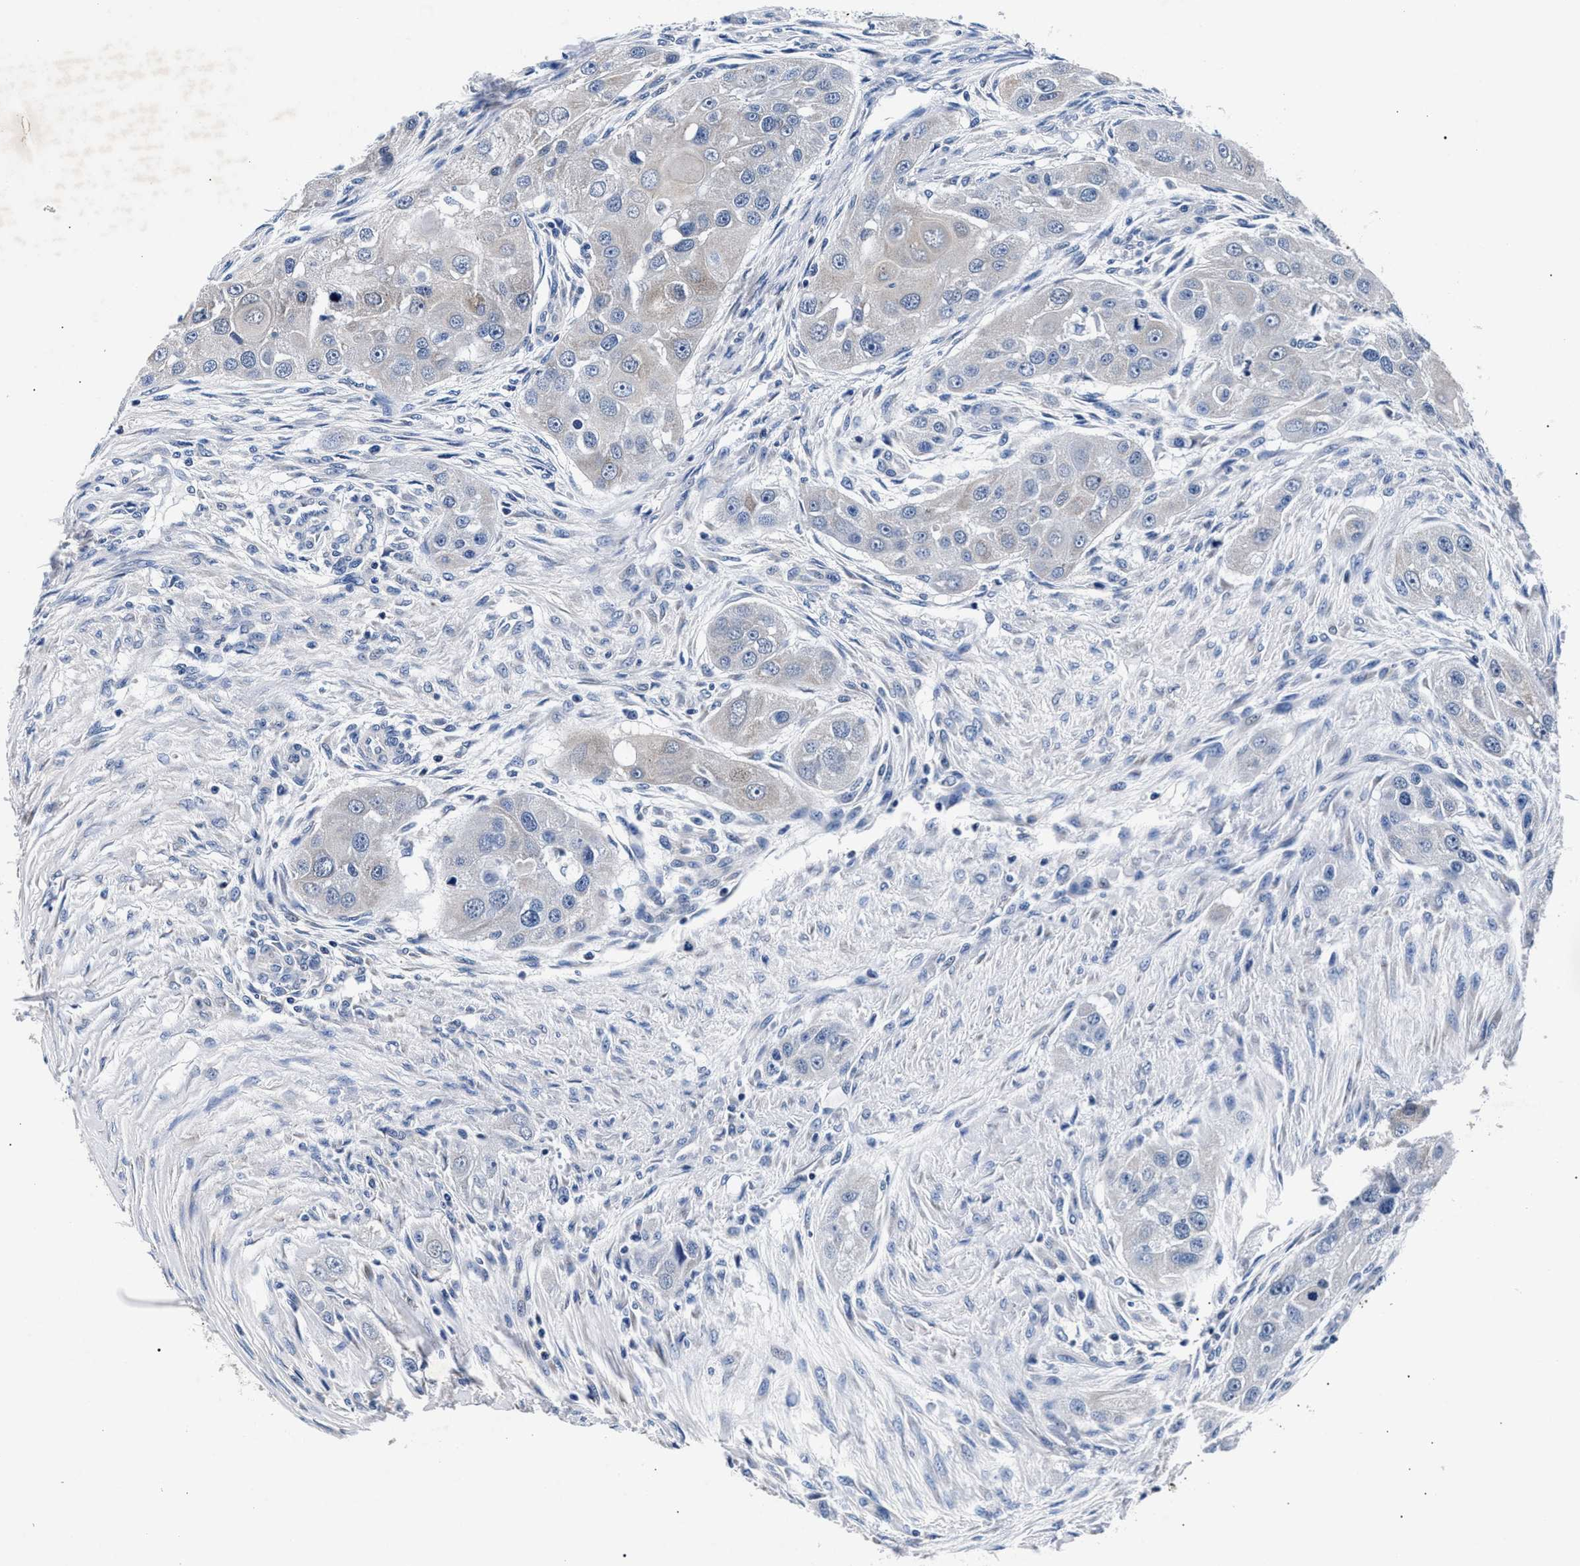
{"staining": {"intensity": "negative", "quantity": "none", "location": "none"}, "tissue": "head and neck cancer", "cell_type": "Tumor cells", "image_type": "cancer", "snomed": [{"axis": "morphology", "description": "Normal tissue, NOS"}, {"axis": "morphology", "description": "Squamous cell carcinoma, NOS"}, {"axis": "topography", "description": "Skeletal muscle"}, {"axis": "topography", "description": "Head-Neck"}], "caption": "DAB (3,3'-diaminobenzidine) immunohistochemical staining of squamous cell carcinoma (head and neck) demonstrates no significant expression in tumor cells.", "gene": "PHF24", "patient": {"sex": "male", "age": 51}}